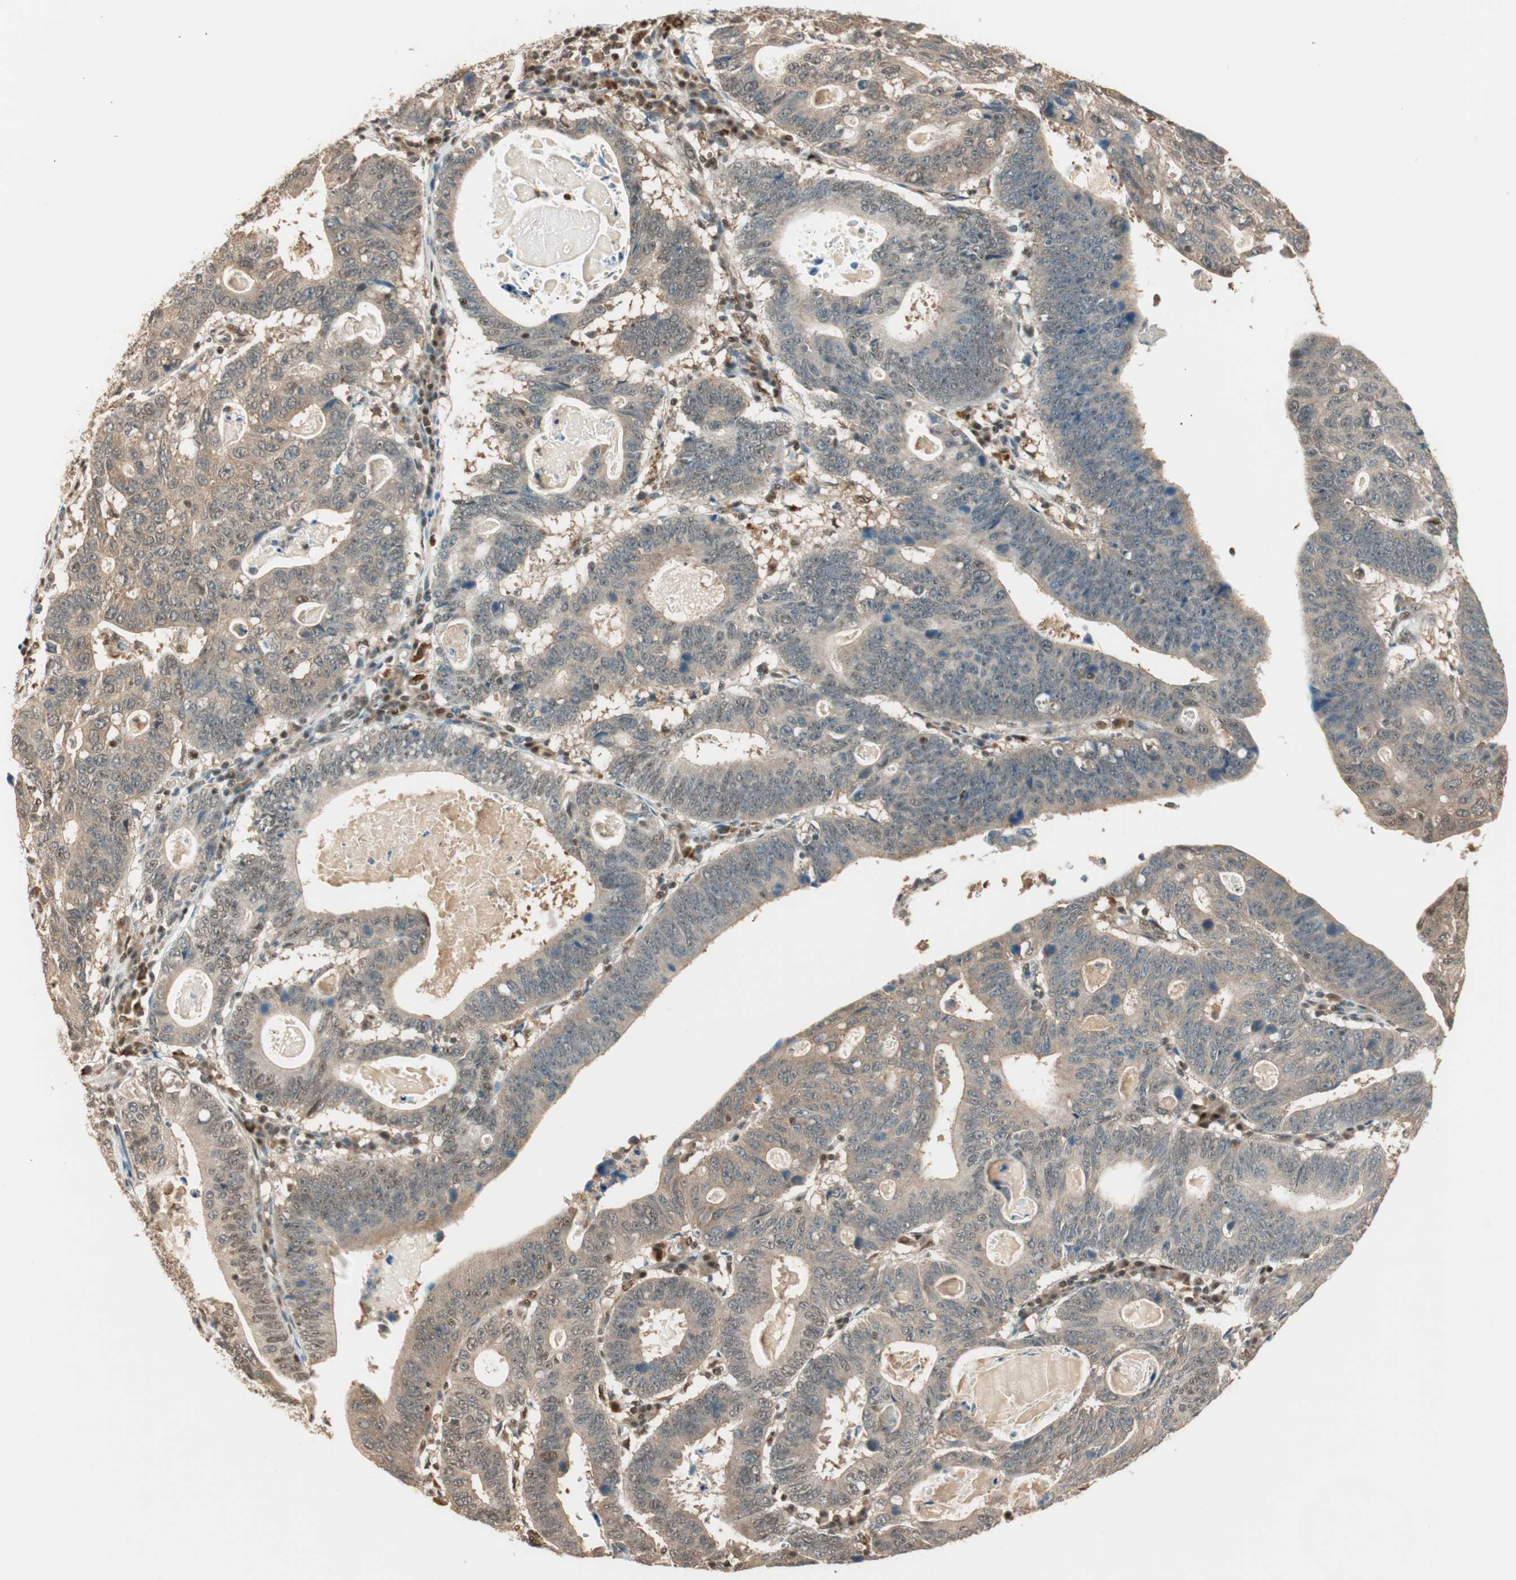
{"staining": {"intensity": "moderate", "quantity": ">75%", "location": "cytoplasmic/membranous,nuclear"}, "tissue": "stomach cancer", "cell_type": "Tumor cells", "image_type": "cancer", "snomed": [{"axis": "morphology", "description": "Adenocarcinoma, NOS"}, {"axis": "topography", "description": "Stomach"}], "caption": "The micrograph exhibits a brown stain indicating the presence of a protein in the cytoplasmic/membranous and nuclear of tumor cells in stomach cancer (adenocarcinoma).", "gene": "ZNF443", "patient": {"sex": "male", "age": 59}}